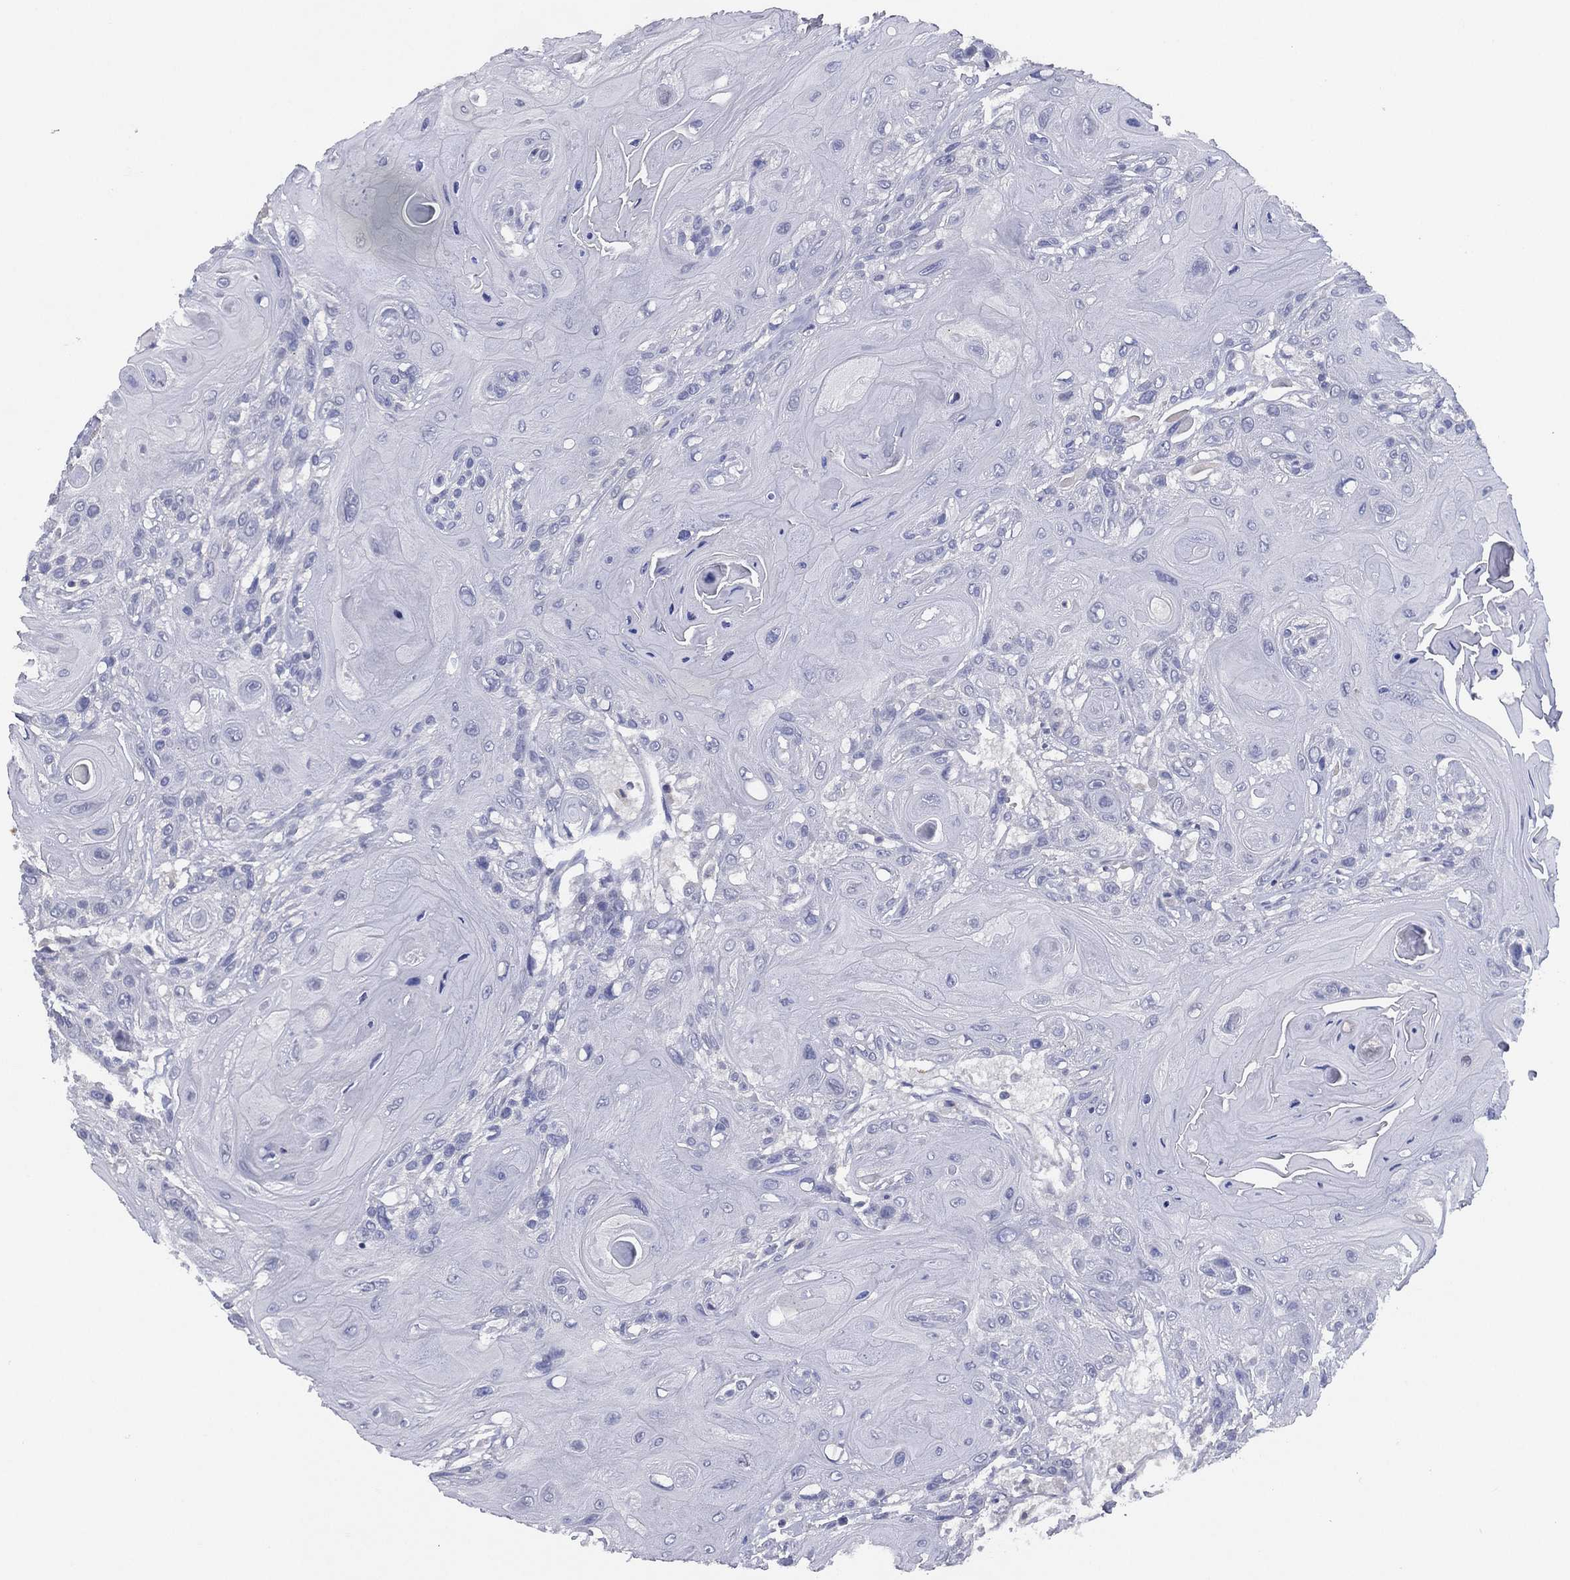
{"staining": {"intensity": "negative", "quantity": "none", "location": "none"}, "tissue": "head and neck cancer", "cell_type": "Tumor cells", "image_type": "cancer", "snomed": [{"axis": "morphology", "description": "Squamous cell carcinoma, NOS"}, {"axis": "topography", "description": "Head-Neck"}], "caption": "This image is of head and neck squamous cell carcinoma stained with IHC to label a protein in brown with the nuclei are counter-stained blue. There is no staining in tumor cells. (Brightfield microscopy of DAB (3,3'-diaminobenzidine) immunohistochemistry (IHC) at high magnification).", "gene": "SLC13A4", "patient": {"sex": "female", "age": 59}}